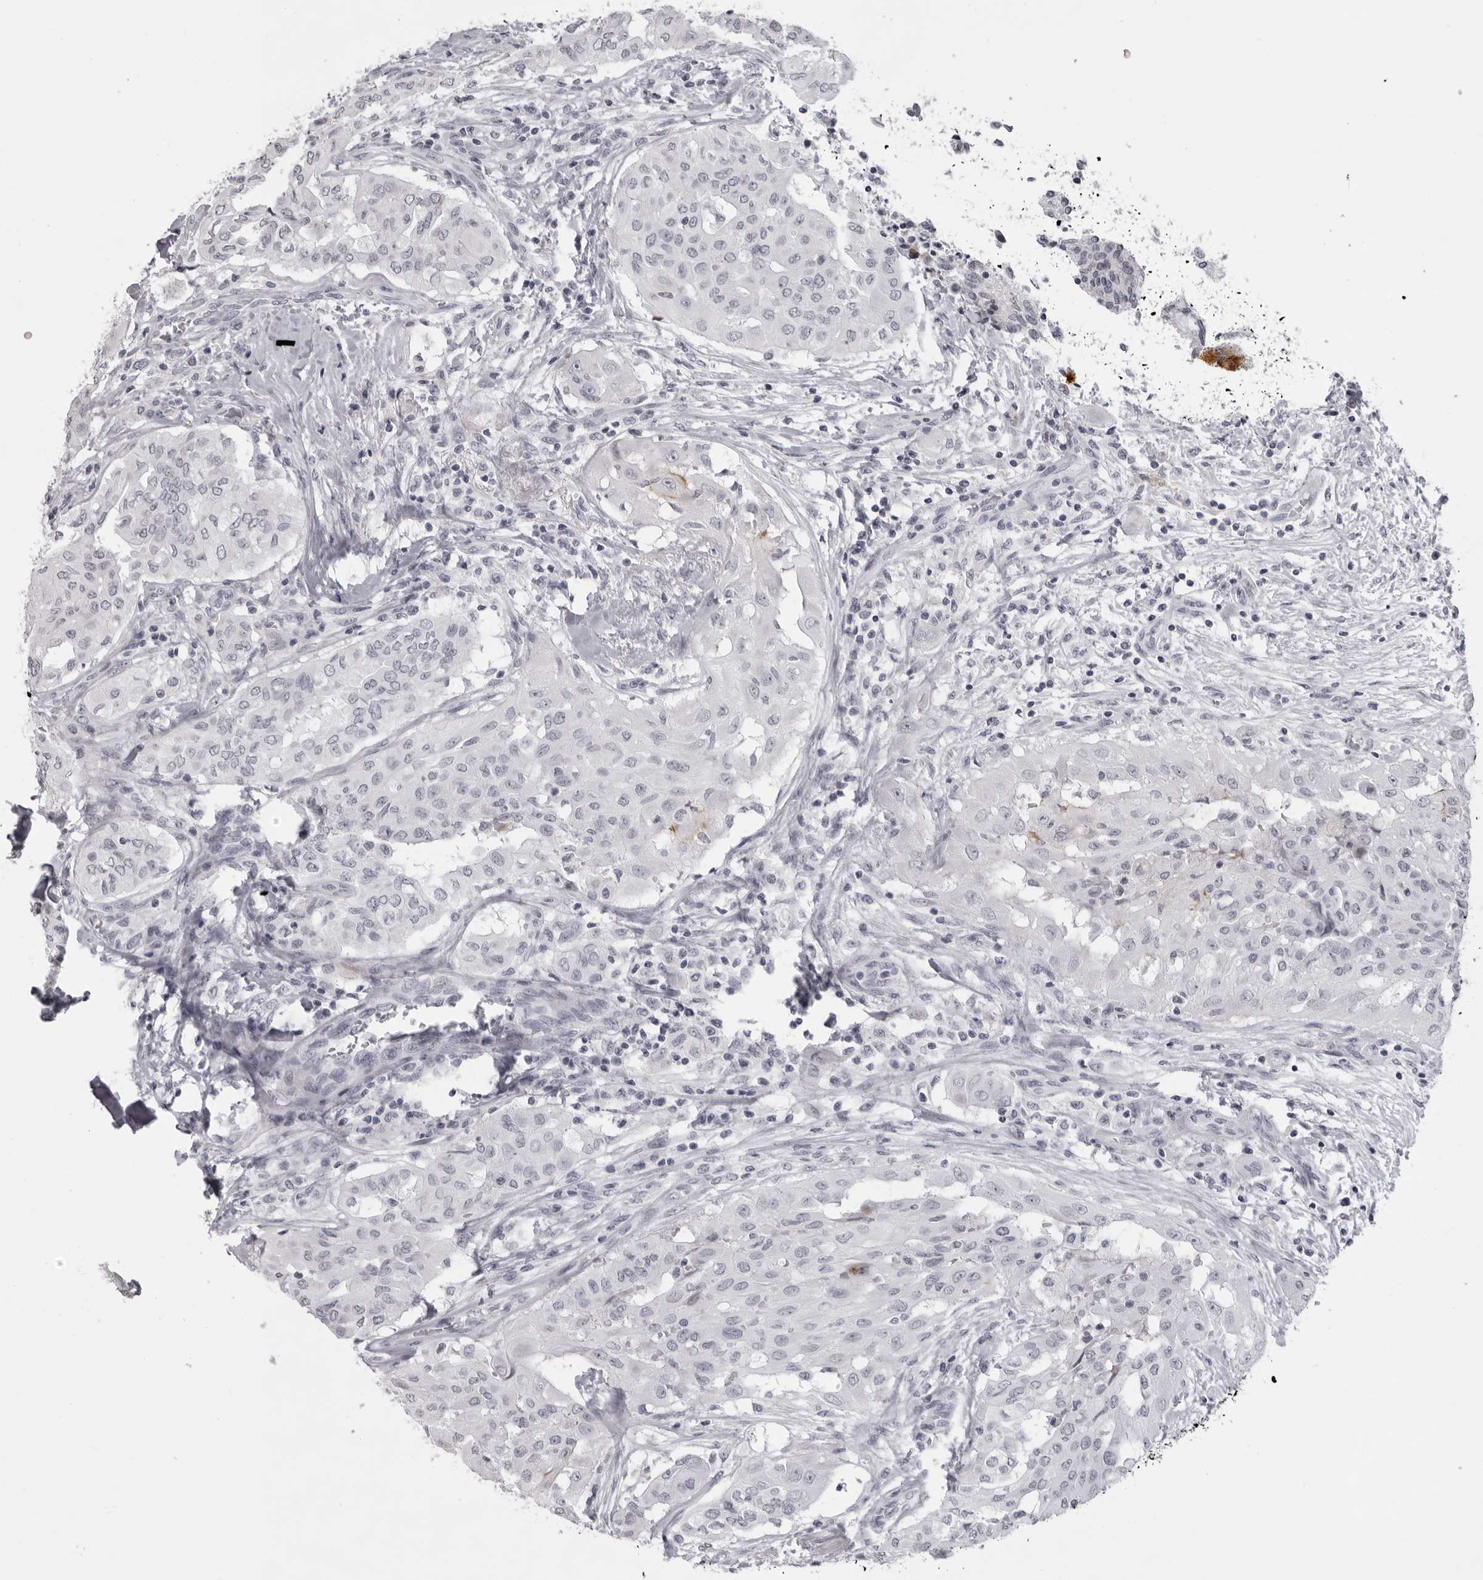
{"staining": {"intensity": "negative", "quantity": "none", "location": "none"}, "tissue": "thyroid cancer", "cell_type": "Tumor cells", "image_type": "cancer", "snomed": [{"axis": "morphology", "description": "Papillary adenocarcinoma, NOS"}, {"axis": "topography", "description": "Thyroid gland"}], "caption": "This is a photomicrograph of immunohistochemistry staining of thyroid papillary adenocarcinoma, which shows no staining in tumor cells.", "gene": "NUDT18", "patient": {"sex": "female", "age": 59}}